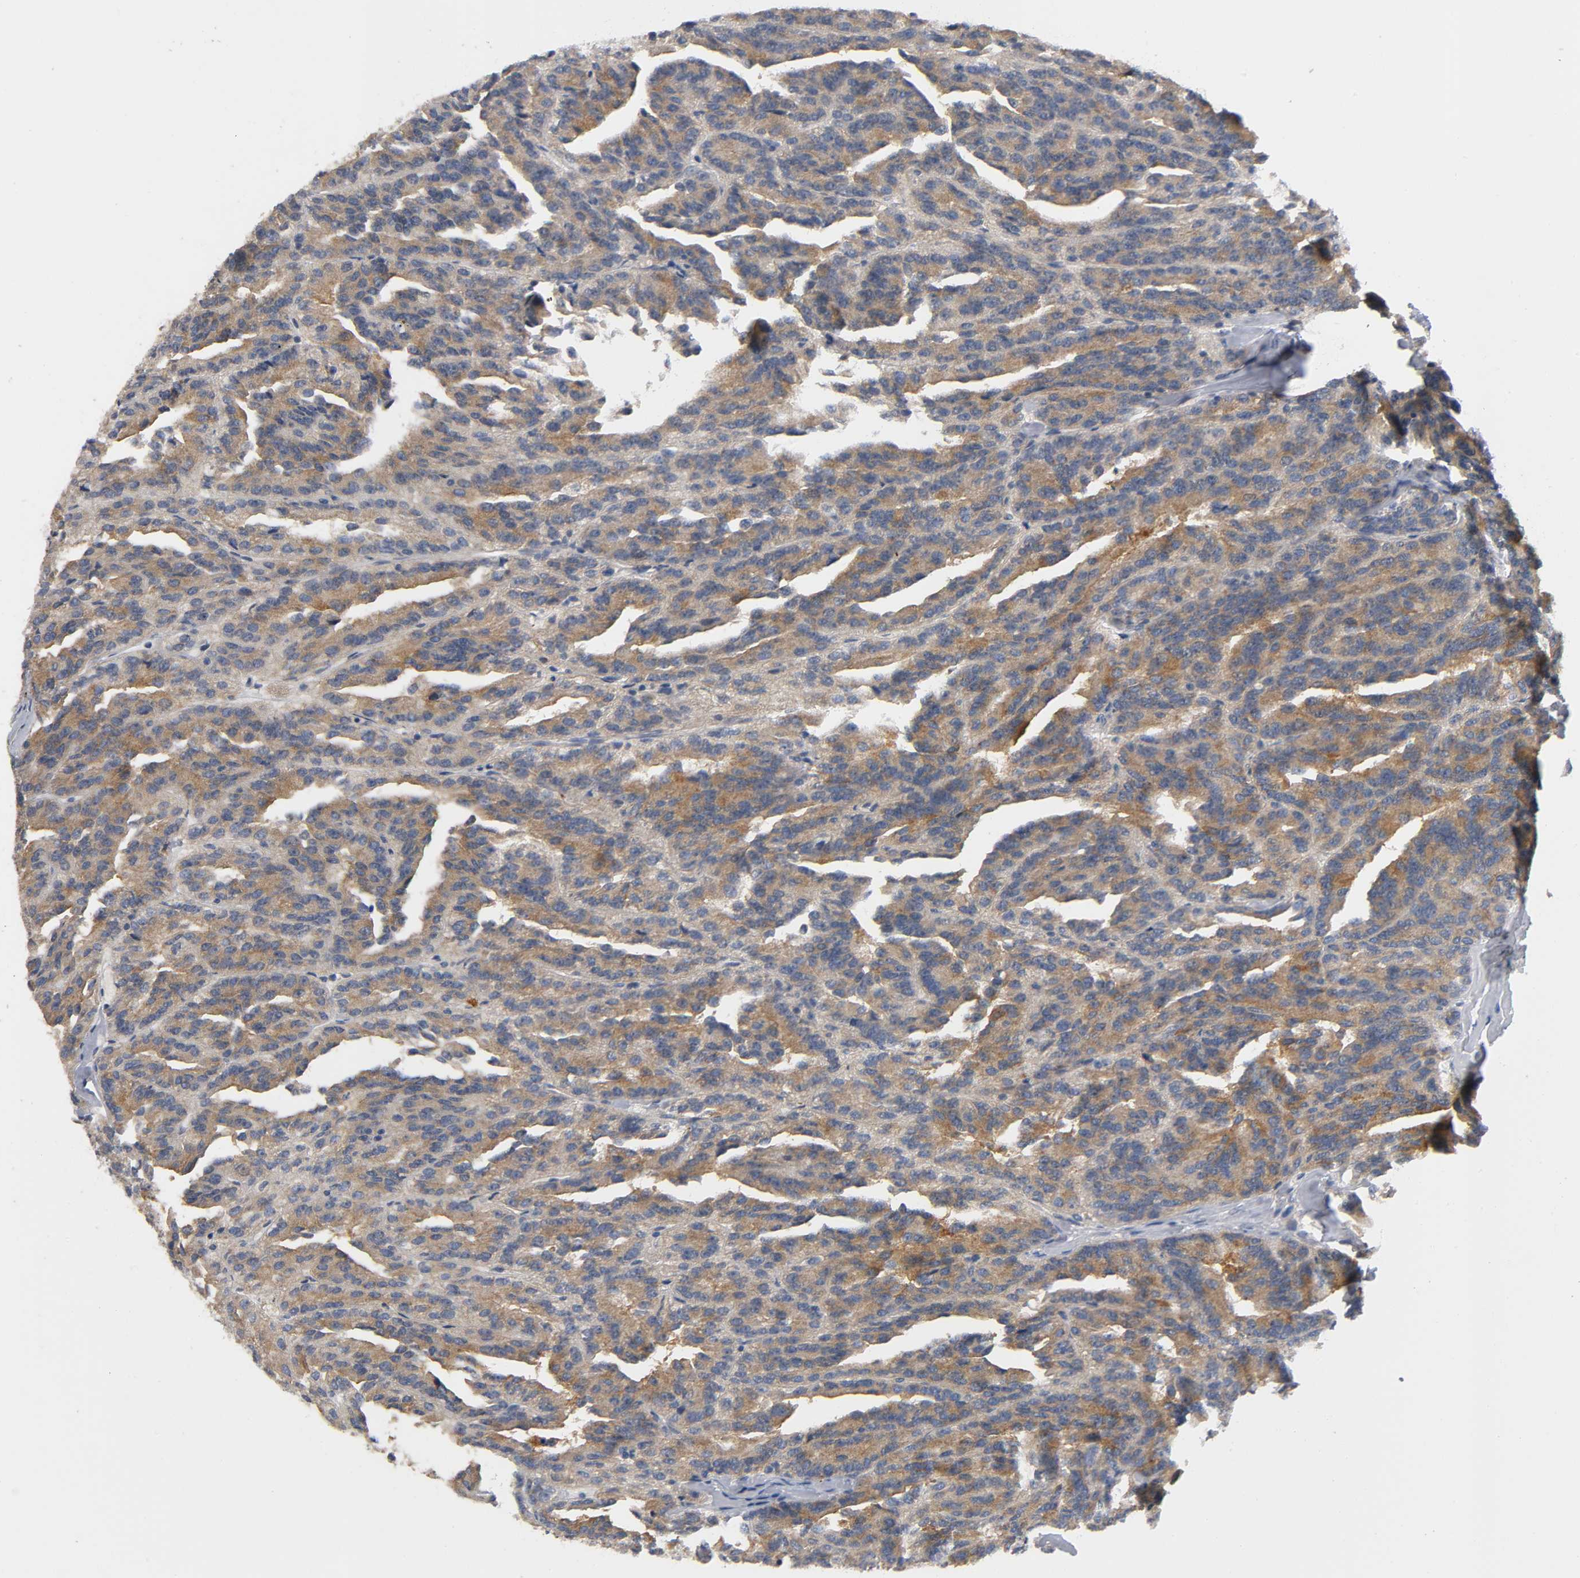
{"staining": {"intensity": "moderate", "quantity": ">75%", "location": "cytoplasmic/membranous"}, "tissue": "renal cancer", "cell_type": "Tumor cells", "image_type": "cancer", "snomed": [{"axis": "morphology", "description": "Adenocarcinoma, NOS"}, {"axis": "topography", "description": "Kidney"}], "caption": "Adenocarcinoma (renal) stained for a protein (brown) displays moderate cytoplasmic/membranous positive positivity in about >75% of tumor cells.", "gene": "HDAC6", "patient": {"sex": "male", "age": 46}}